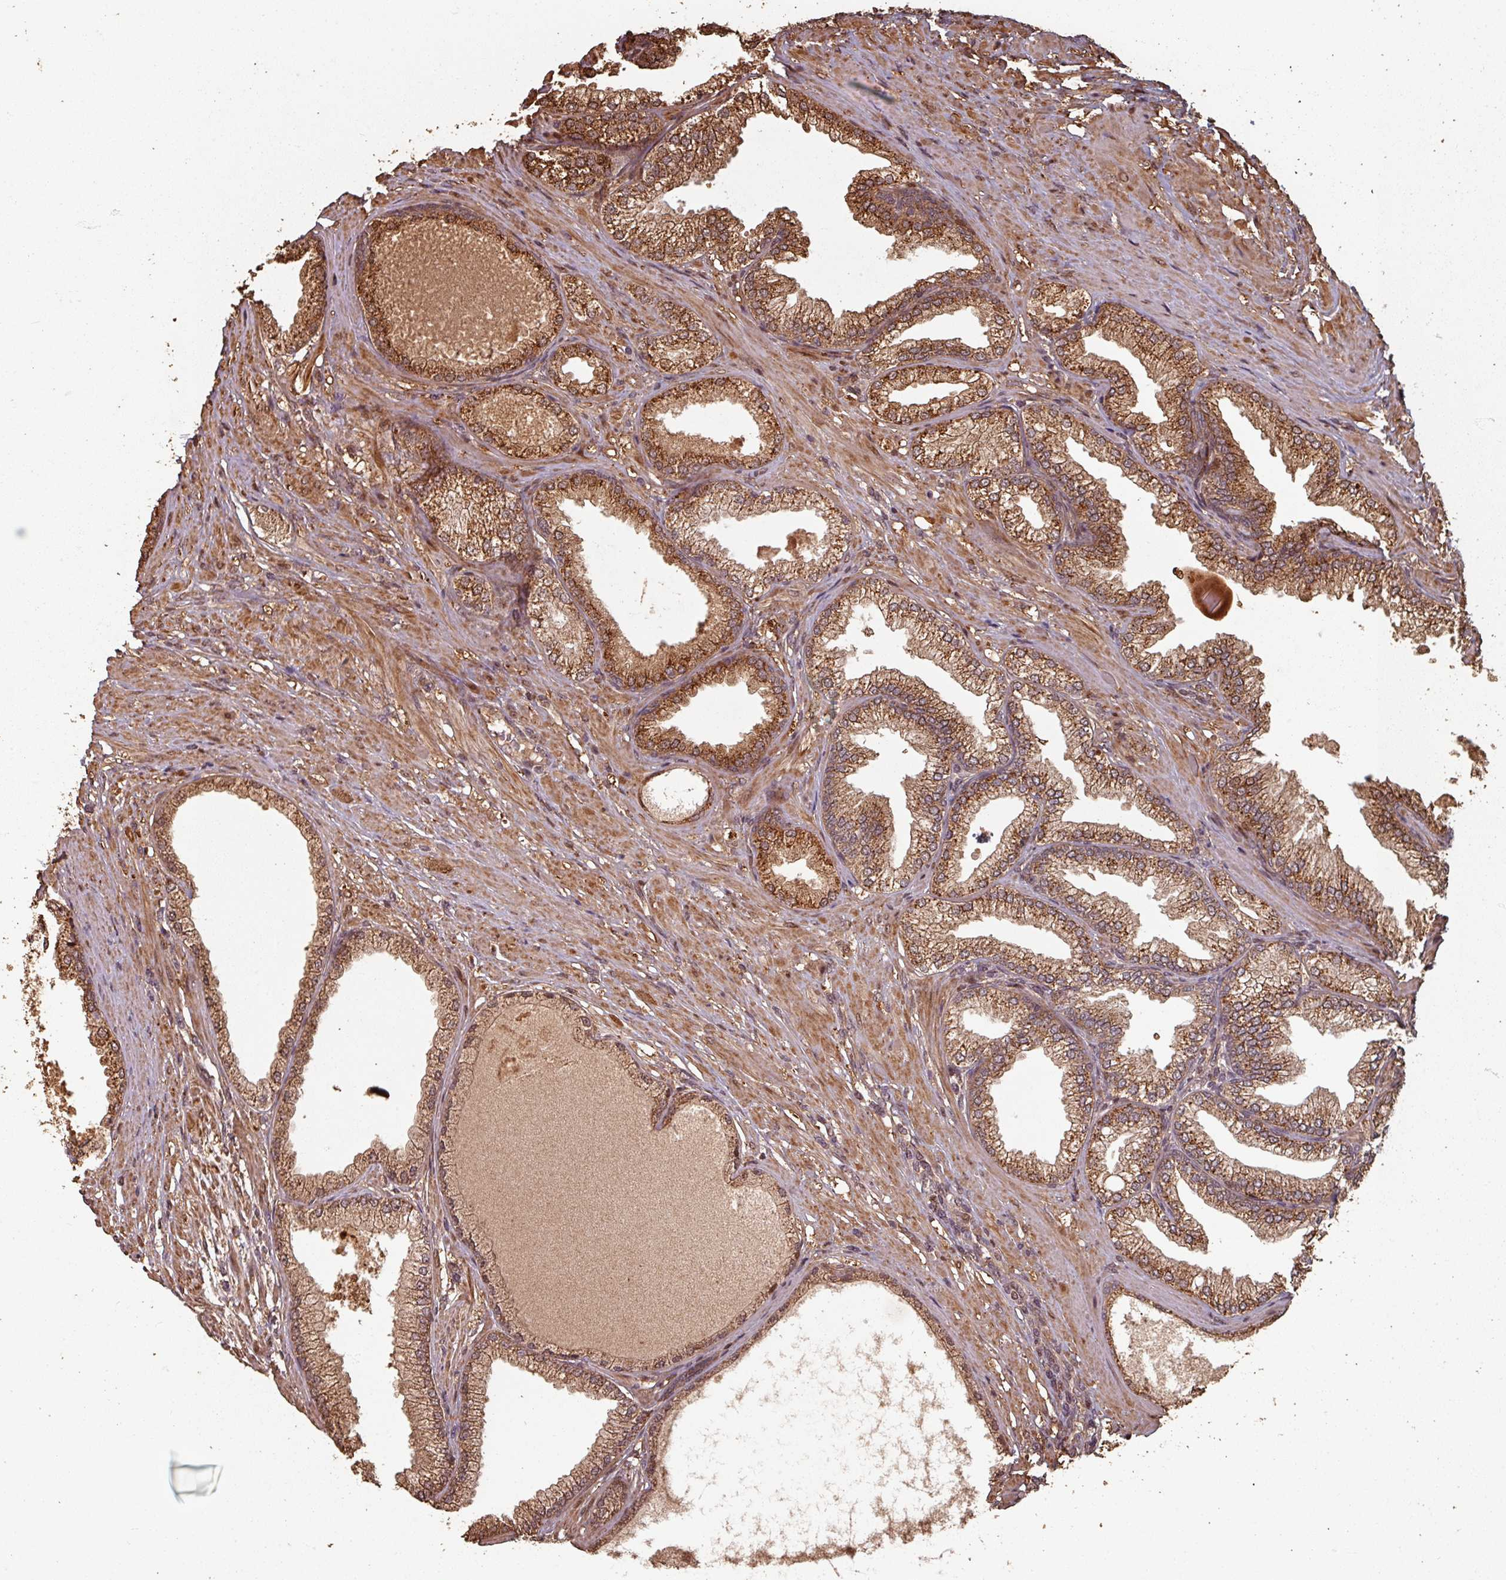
{"staining": {"intensity": "strong", "quantity": ">75%", "location": "cytoplasmic/membranous"}, "tissue": "prostate cancer", "cell_type": "Tumor cells", "image_type": "cancer", "snomed": [{"axis": "morphology", "description": "Adenocarcinoma, High grade"}, {"axis": "topography", "description": "Prostate"}], "caption": "The immunohistochemical stain labels strong cytoplasmic/membranous staining in tumor cells of adenocarcinoma (high-grade) (prostate) tissue.", "gene": "EID1", "patient": {"sex": "male", "age": 71}}